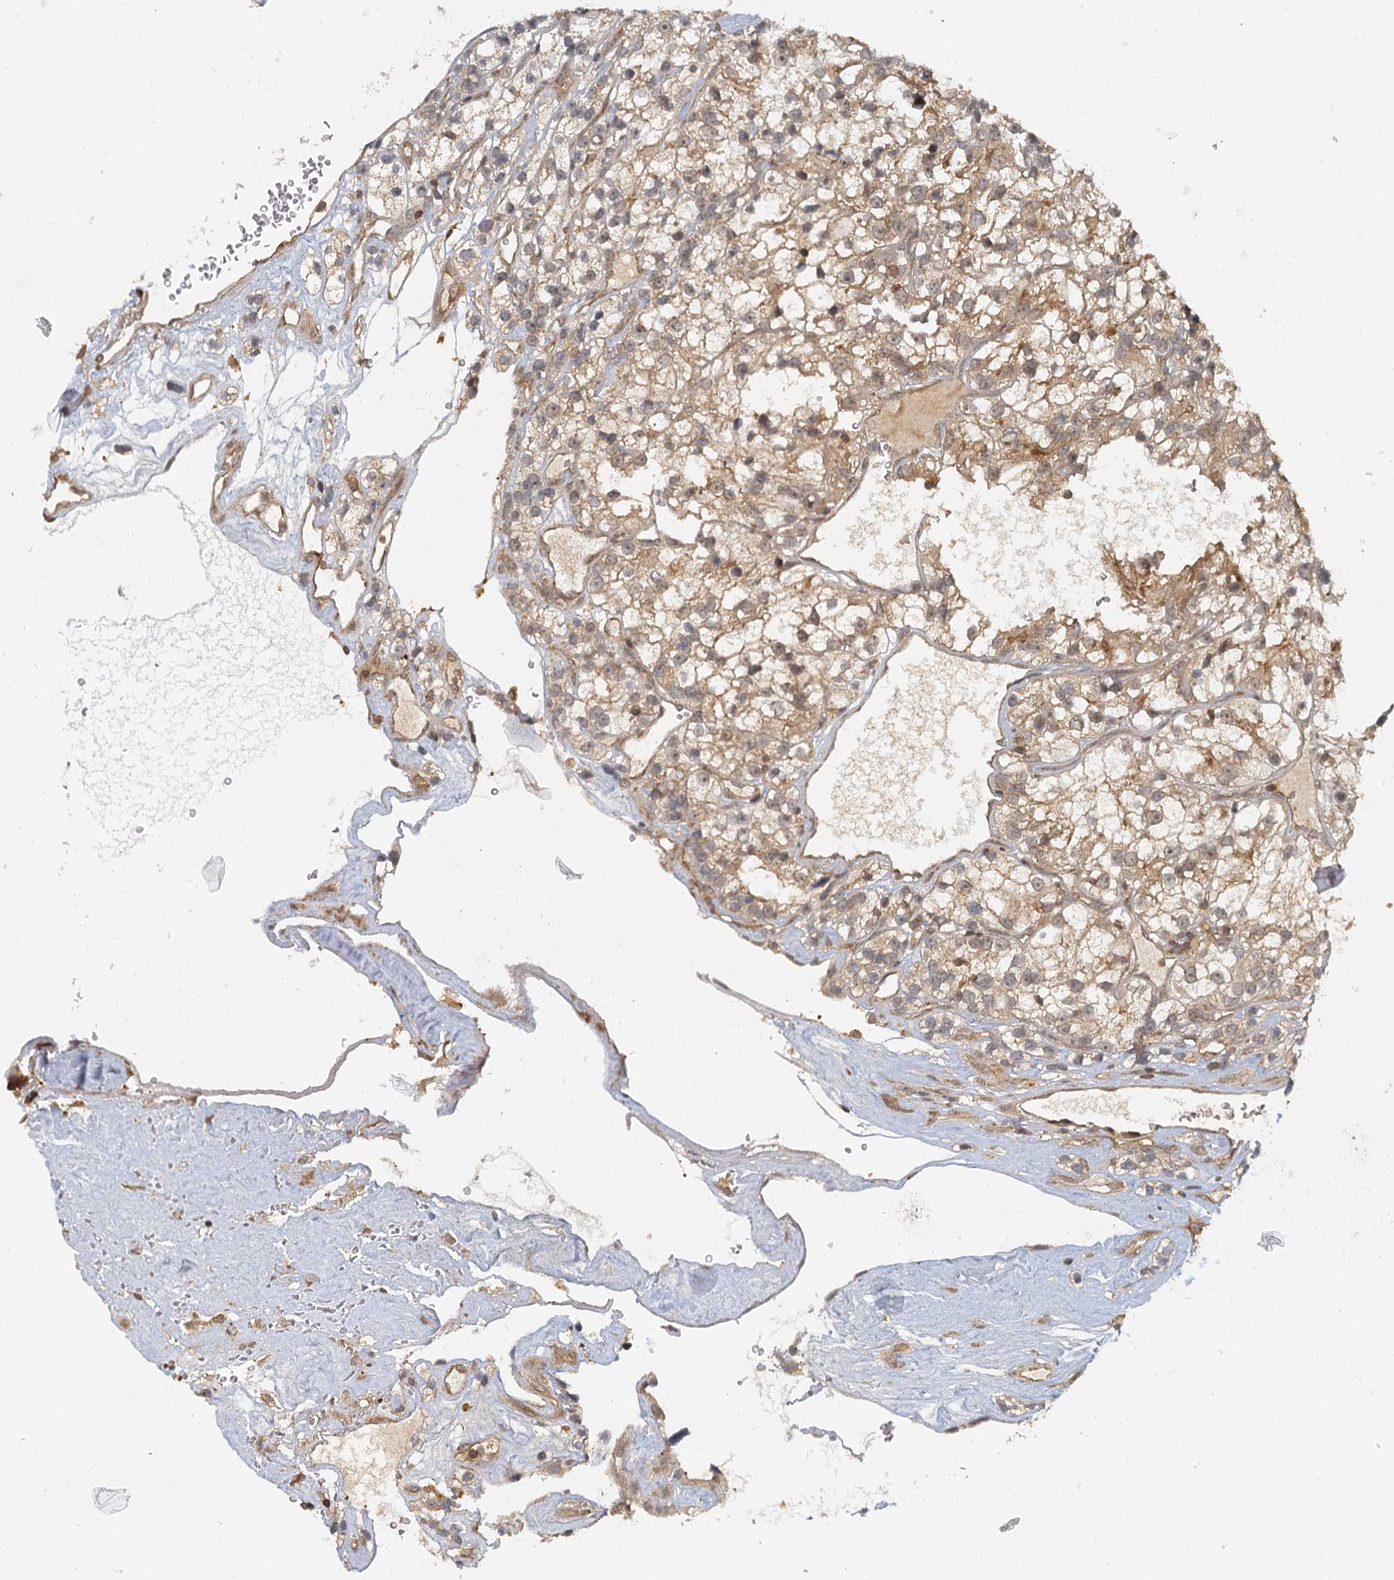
{"staining": {"intensity": "weak", "quantity": ">75%", "location": "cytoplasmic/membranous"}, "tissue": "renal cancer", "cell_type": "Tumor cells", "image_type": "cancer", "snomed": [{"axis": "morphology", "description": "Adenocarcinoma, NOS"}, {"axis": "topography", "description": "Kidney"}], "caption": "DAB immunohistochemical staining of human renal cancer (adenocarcinoma) reveals weak cytoplasmic/membranous protein staining in about >75% of tumor cells.", "gene": "ZNF549", "patient": {"sex": "female", "age": 57}}